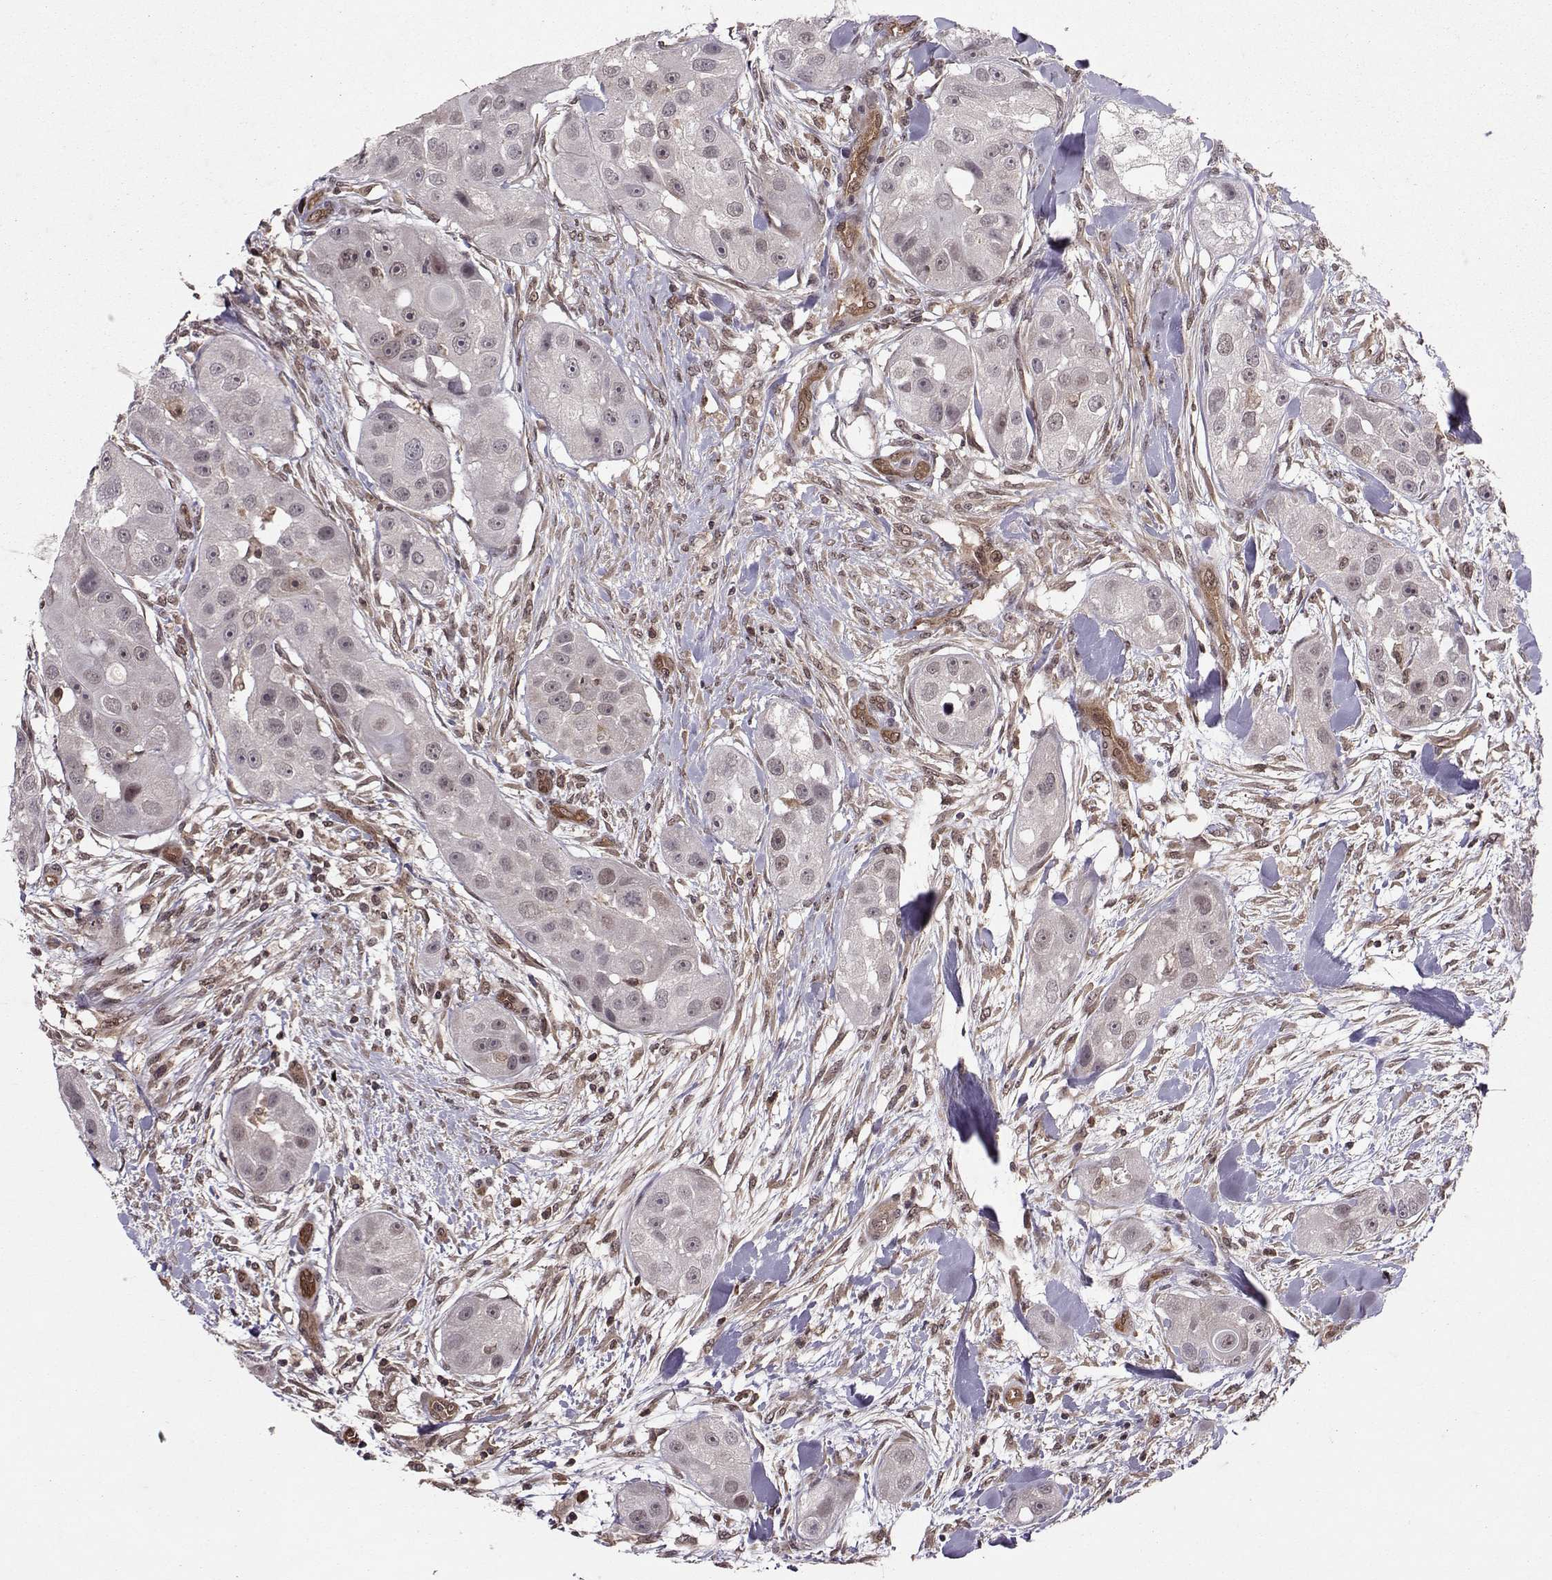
{"staining": {"intensity": "negative", "quantity": "none", "location": "none"}, "tissue": "head and neck cancer", "cell_type": "Tumor cells", "image_type": "cancer", "snomed": [{"axis": "morphology", "description": "Squamous cell carcinoma, NOS"}, {"axis": "topography", "description": "Head-Neck"}], "caption": "Tumor cells are negative for brown protein staining in head and neck cancer (squamous cell carcinoma).", "gene": "PPP2R2A", "patient": {"sex": "male", "age": 51}}